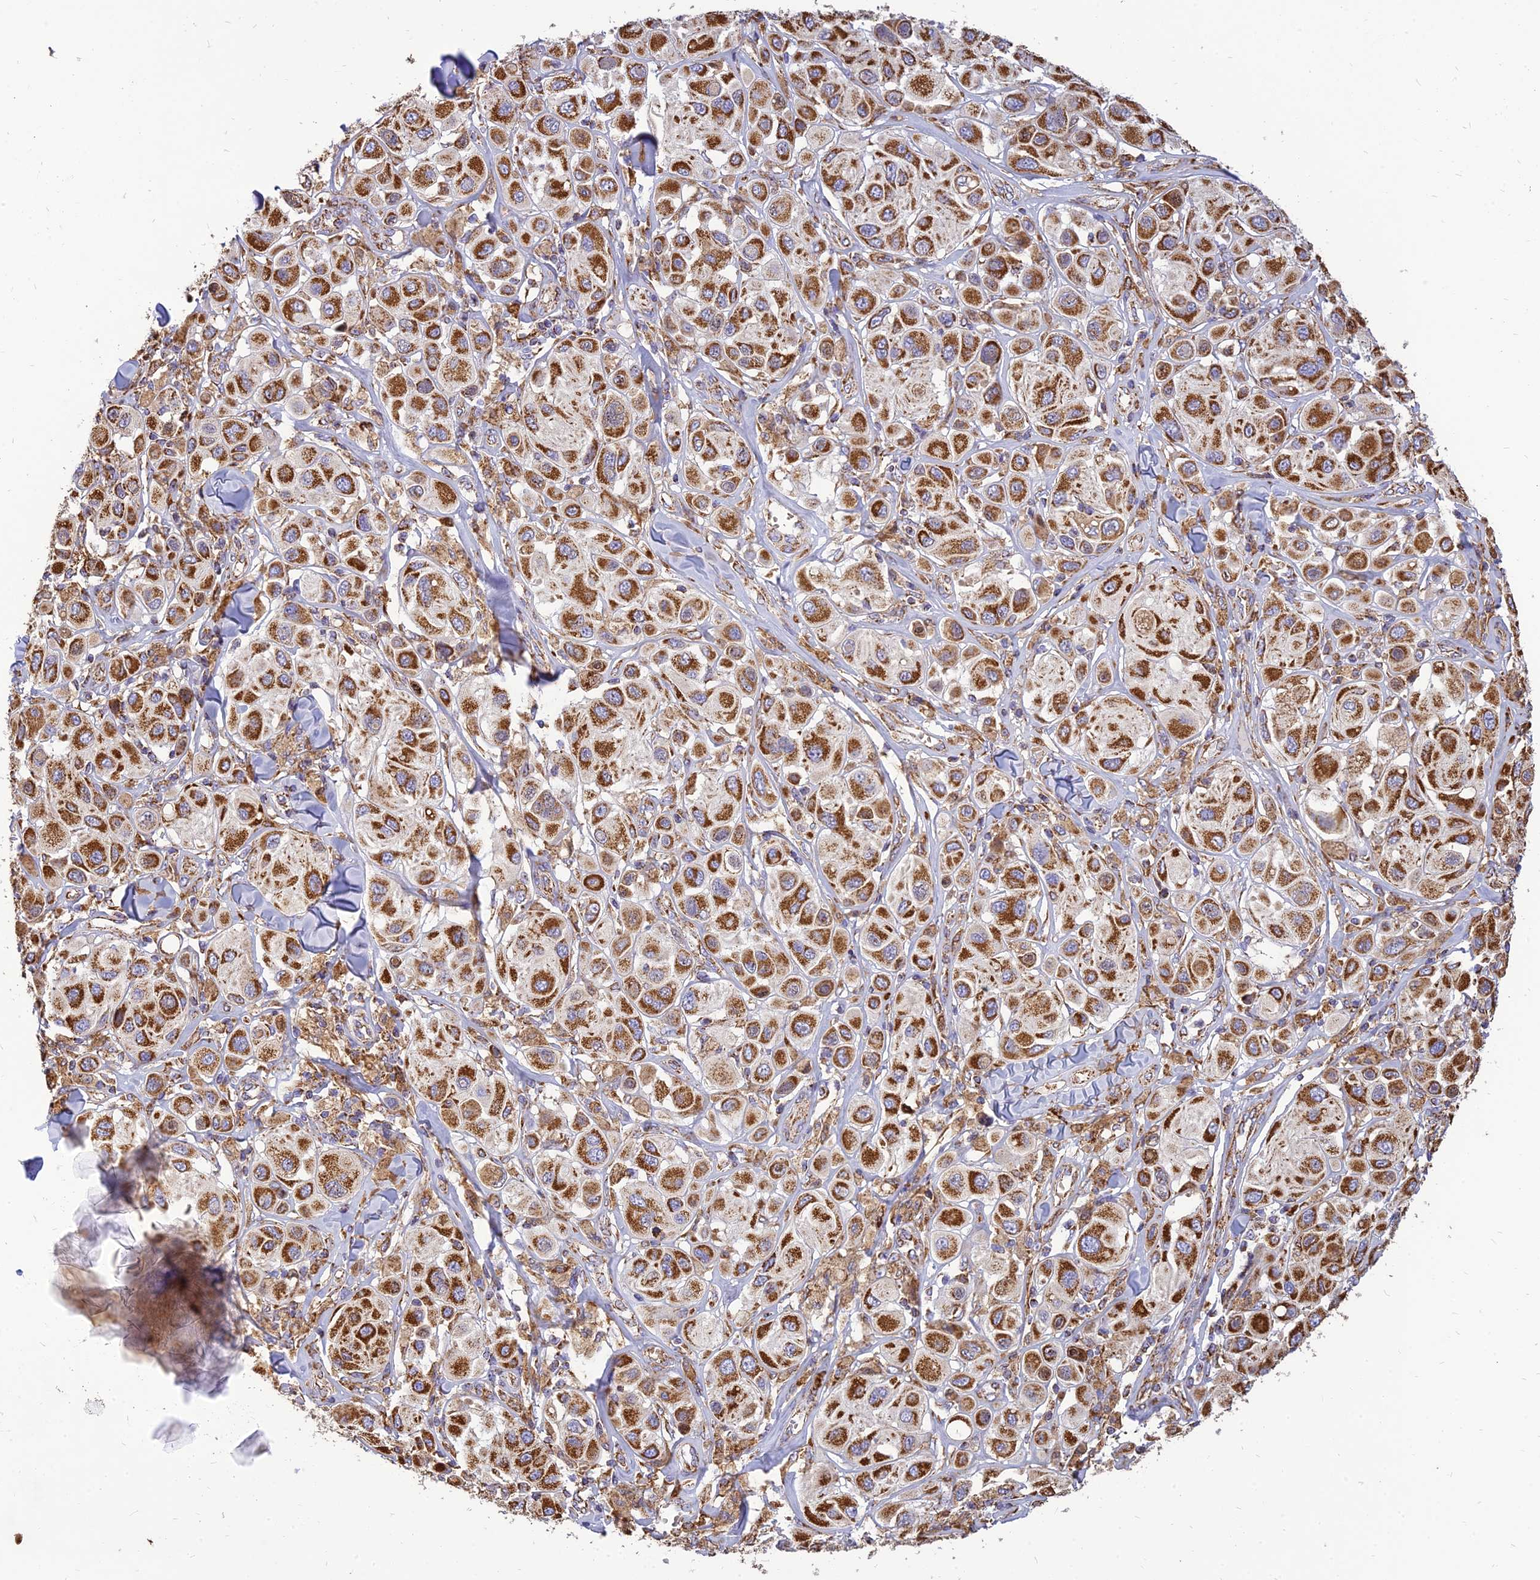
{"staining": {"intensity": "strong", "quantity": ">75%", "location": "cytoplasmic/membranous"}, "tissue": "melanoma", "cell_type": "Tumor cells", "image_type": "cancer", "snomed": [{"axis": "morphology", "description": "Malignant melanoma, Metastatic site"}, {"axis": "topography", "description": "Skin"}], "caption": "Protein staining of malignant melanoma (metastatic site) tissue demonstrates strong cytoplasmic/membranous expression in about >75% of tumor cells. (DAB (3,3'-diaminobenzidine) IHC, brown staining for protein, blue staining for nuclei).", "gene": "THUMPD2", "patient": {"sex": "male", "age": 41}}